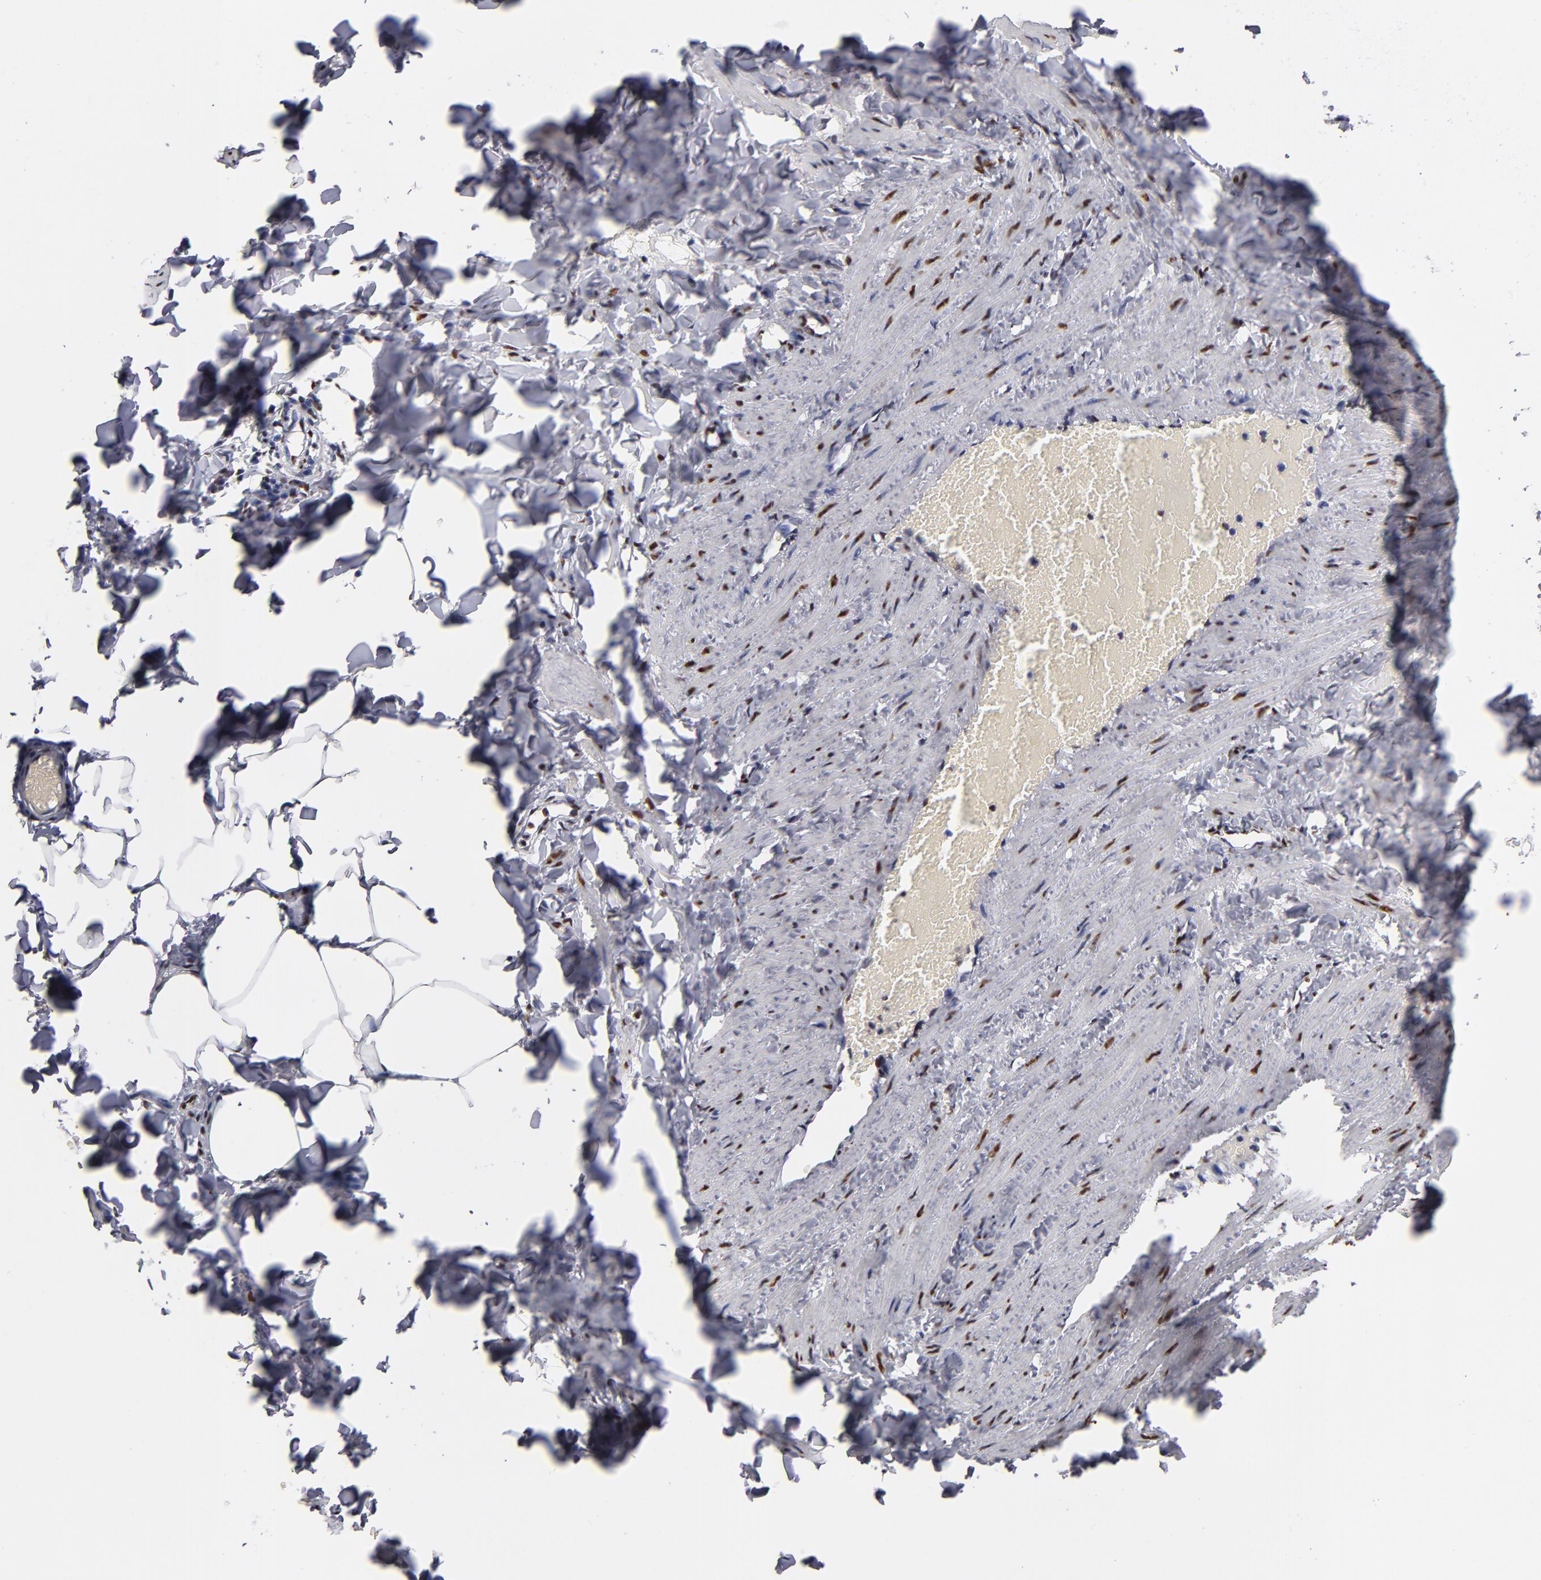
{"staining": {"intensity": "strong", "quantity": "25%-75%", "location": "nuclear"}, "tissue": "adipose tissue", "cell_type": "Adipocytes", "image_type": "normal", "snomed": [{"axis": "morphology", "description": "Normal tissue, NOS"}, {"axis": "topography", "description": "Vascular tissue"}], "caption": "Immunohistochemistry (IHC) of unremarkable adipose tissue displays high levels of strong nuclear expression in approximately 25%-75% of adipocytes.", "gene": "MRE11", "patient": {"sex": "male", "age": 41}}